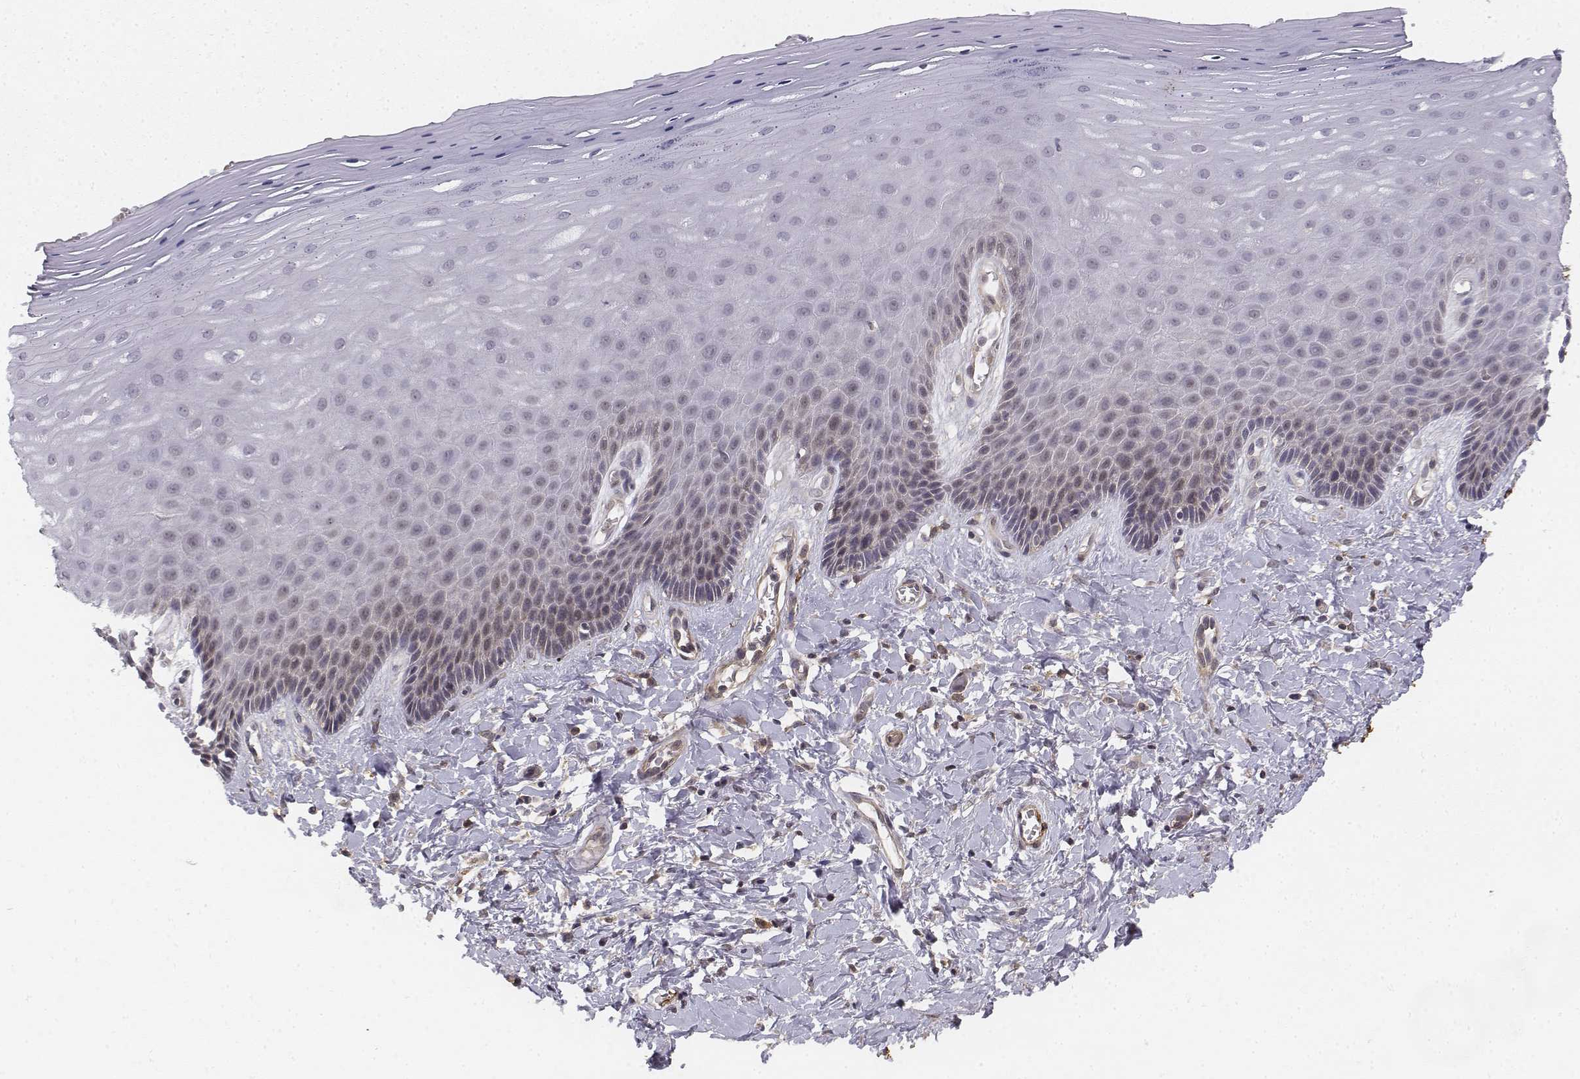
{"staining": {"intensity": "moderate", "quantity": "25%-75%", "location": "cytoplasmic/membranous,nuclear"}, "tissue": "vagina", "cell_type": "Squamous epithelial cells", "image_type": "normal", "snomed": [{"axis": "morphology", "description": "Normal tissue, NOS"}, {"axis": "topography", "description": "Vagina"}], "caption": "Protein analysis of benign vagina shows moderate cytoplasmic/membranous,nuclear positivity in about 25%-75% of squamous epithelial cells. (brown staining indicates protein expression, while blue staining denotes nuclei).", "gene": "ZFYVE19", "patient": {"sex": "female", "age": 83}}